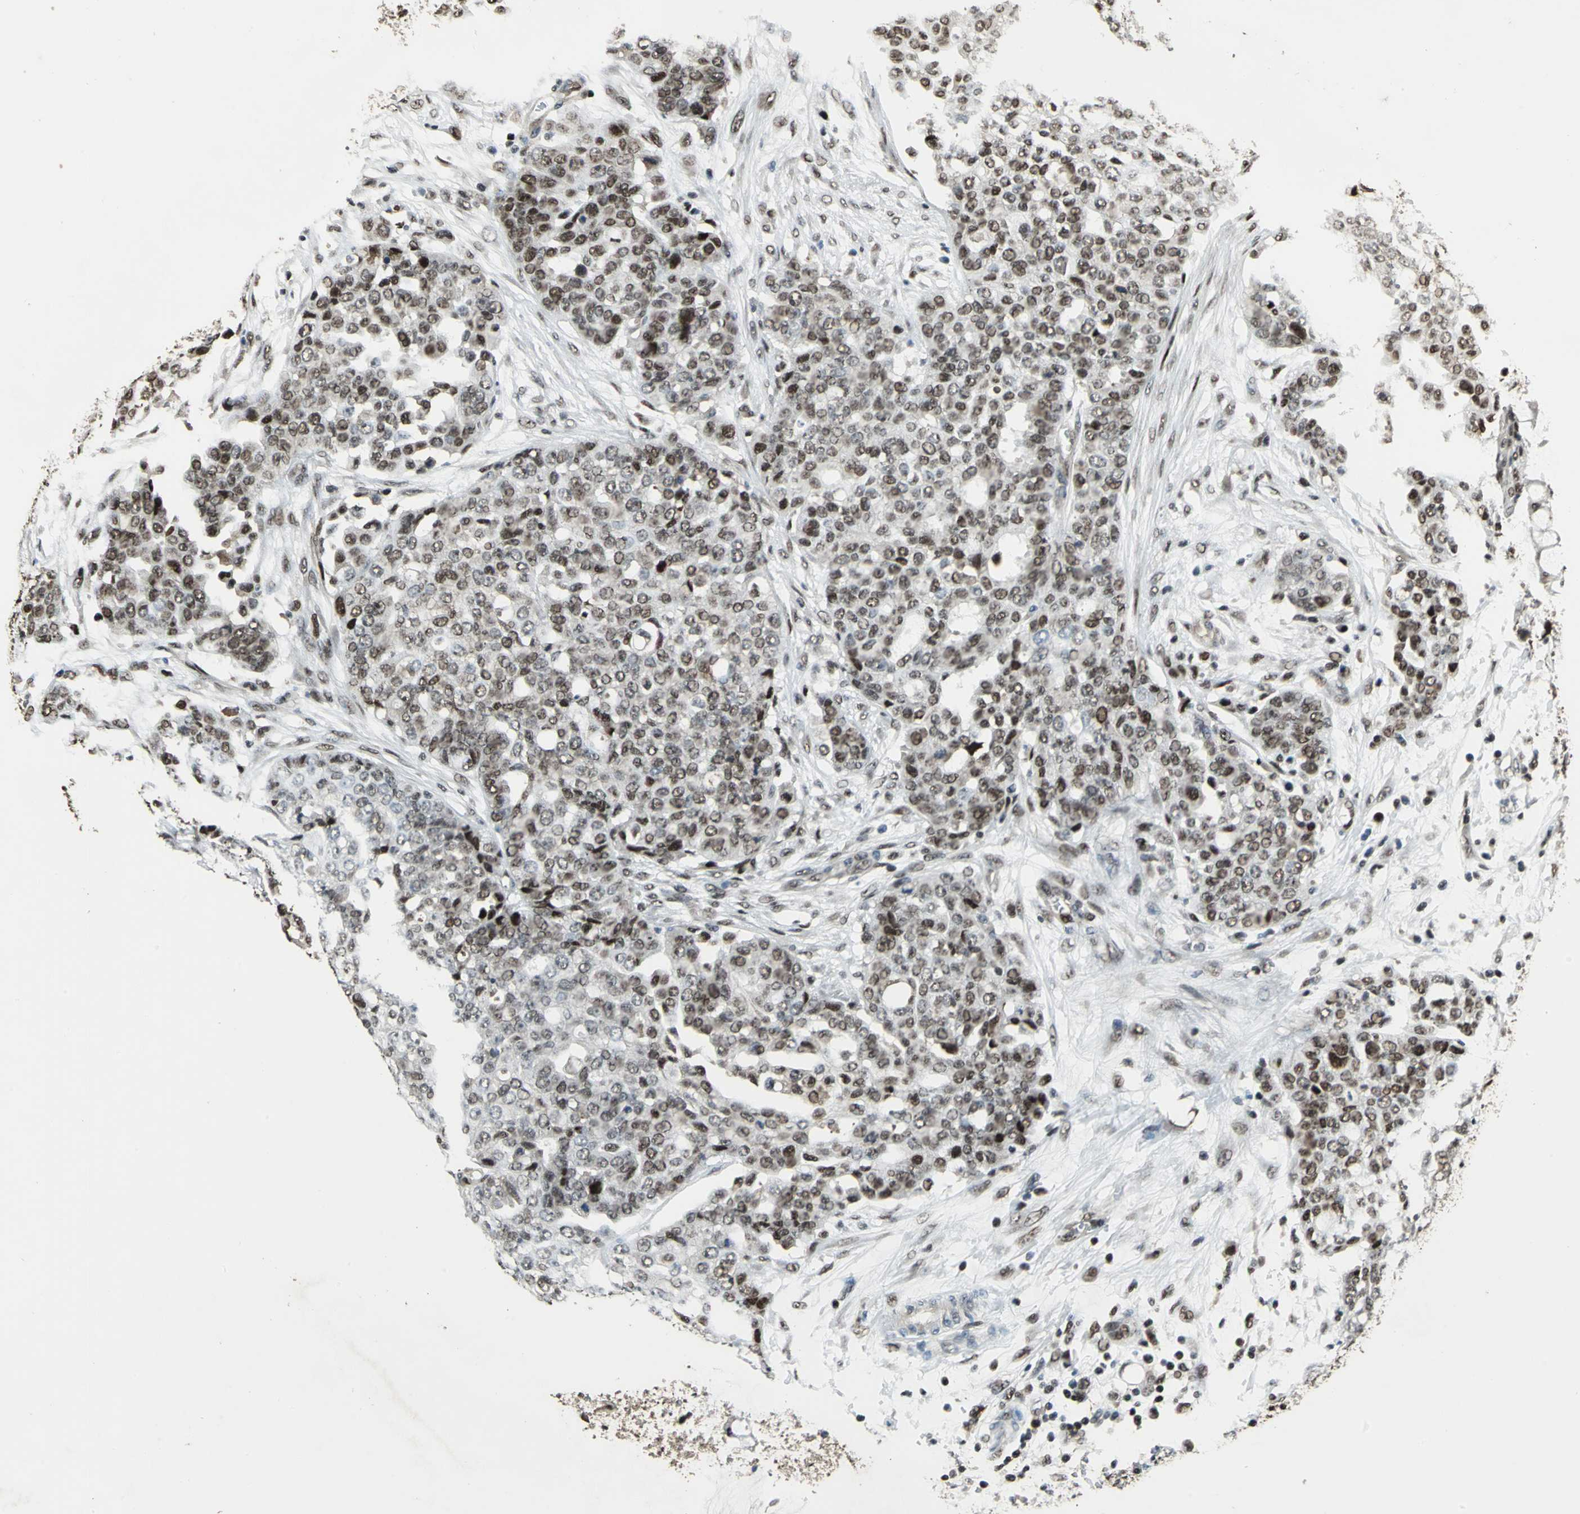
{"staining": {"intensity": "moderate", "quantity": ">75%", "location": "nuclear"}, "tissue": "ovarian cancer", "cell_type": "Tumor cells", "image_type": "cancer", "snomed": [{"axis": "morphology", "description": "Cystadenocarcinoma, serous, NOS"}, {"axis": "topography", "description": "Soft tissue"}, {"axis": "topography", "description": "Ovary"}], "caption": "IHC of ovarian cancer shows medium levels of moderate nuclear staining in about >75% of tumor cells. (IHC, brightfield microscopy, high magnification).", "gene": "MIS18BP1", "patient": {"sex": "female", "age": 57}}